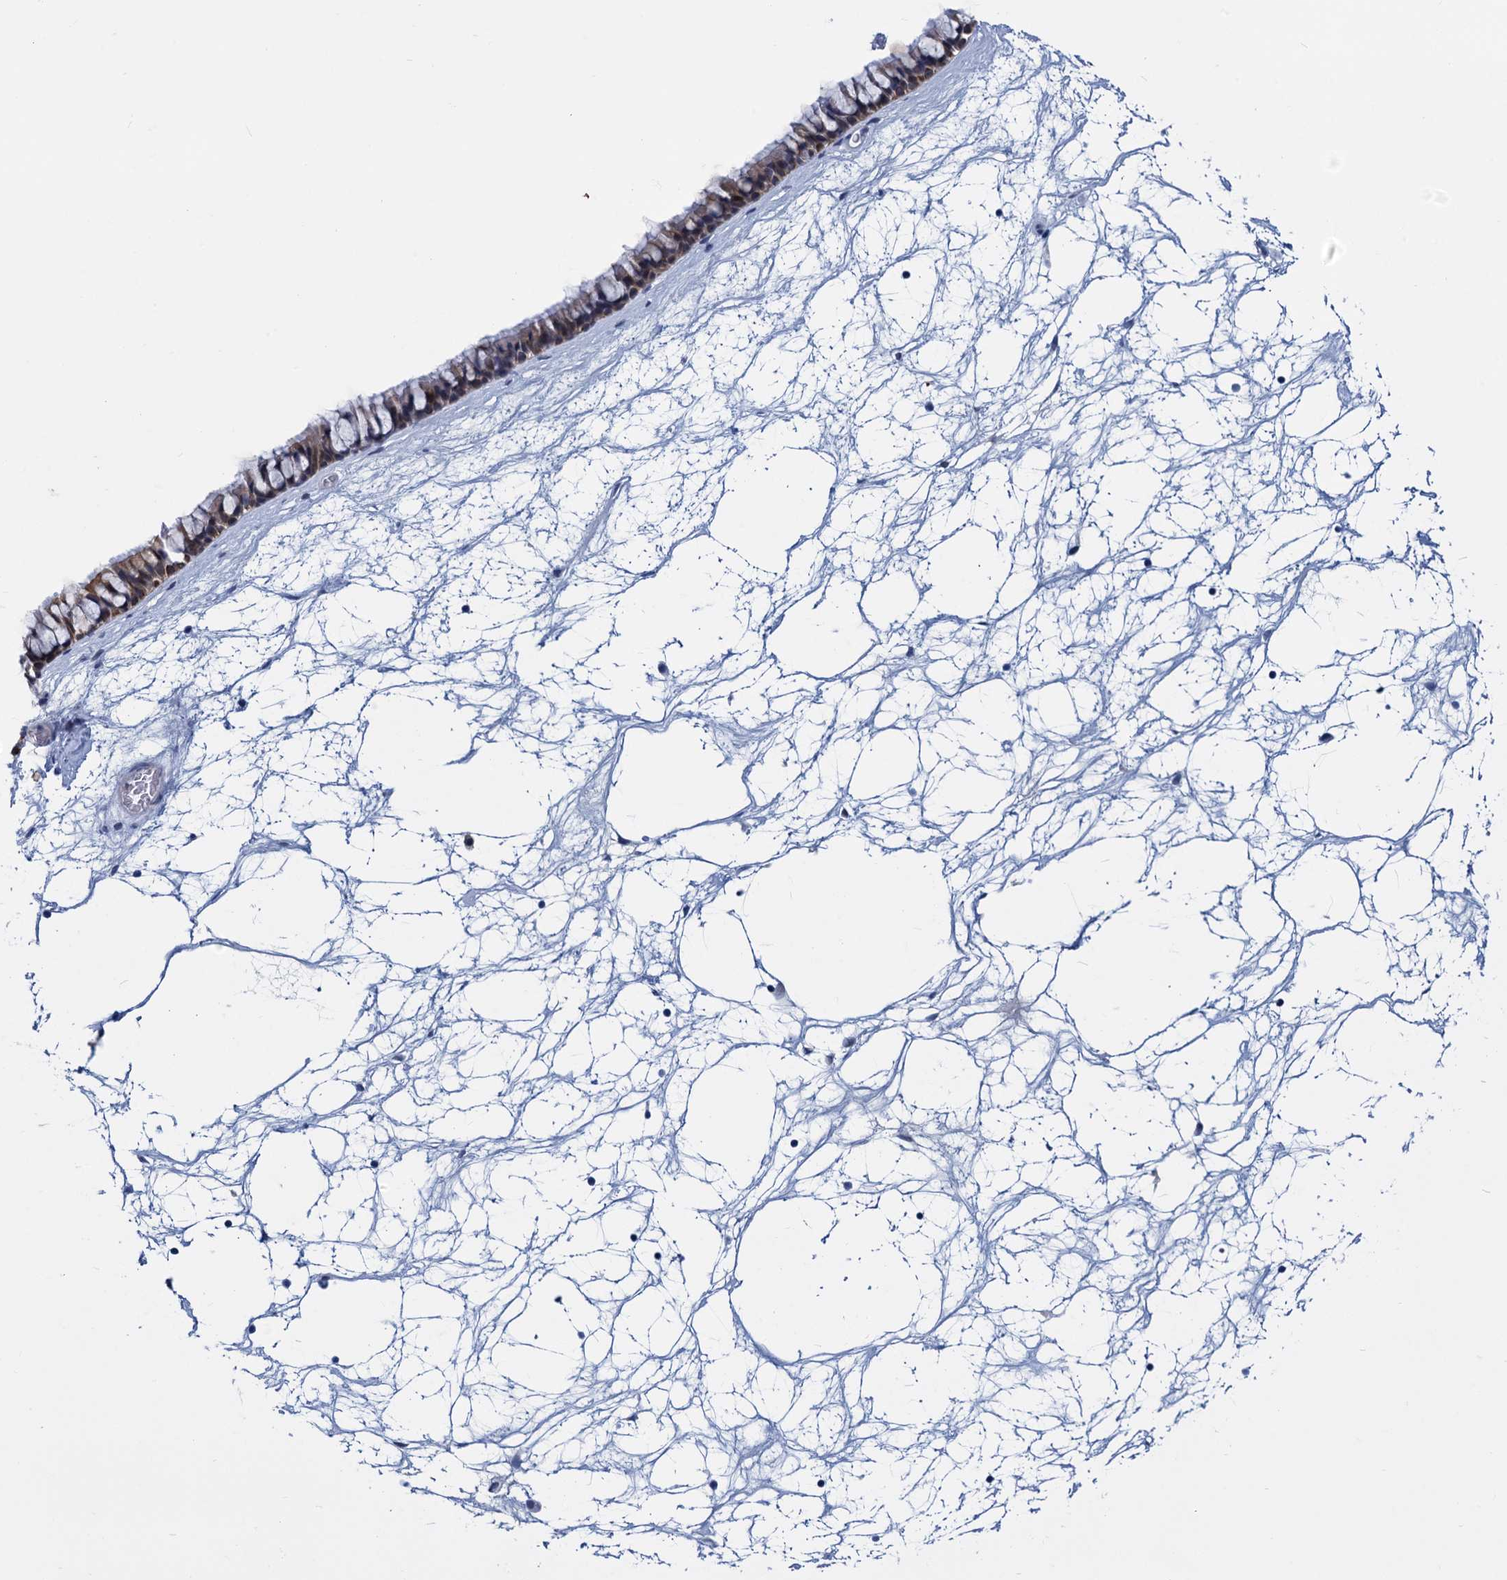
{"staining": {"intensity": "moderate", "quantity": ">75%", "location": "cytoplasmic/membranous,nuclear"}, "tissue": "nasopharynx", "cell_type": "Respiratory epithelial cells", "image_type": "normal", "snomed": [{"axis": "morphology", "description": "Normal tissue, NOS"}, {"axis": "topography", "description": "Nasopharynx"}], "caption": "This is a micrograph of immunohistochemistry (IHC) staining of unremarkable nasopharynx, which shows moderate expression in the cytoplasmic/membranous,nuclear of respiratory epithelial cells.", "gene": "GINS3", "patient": {"sex": "male", "age": 64}}